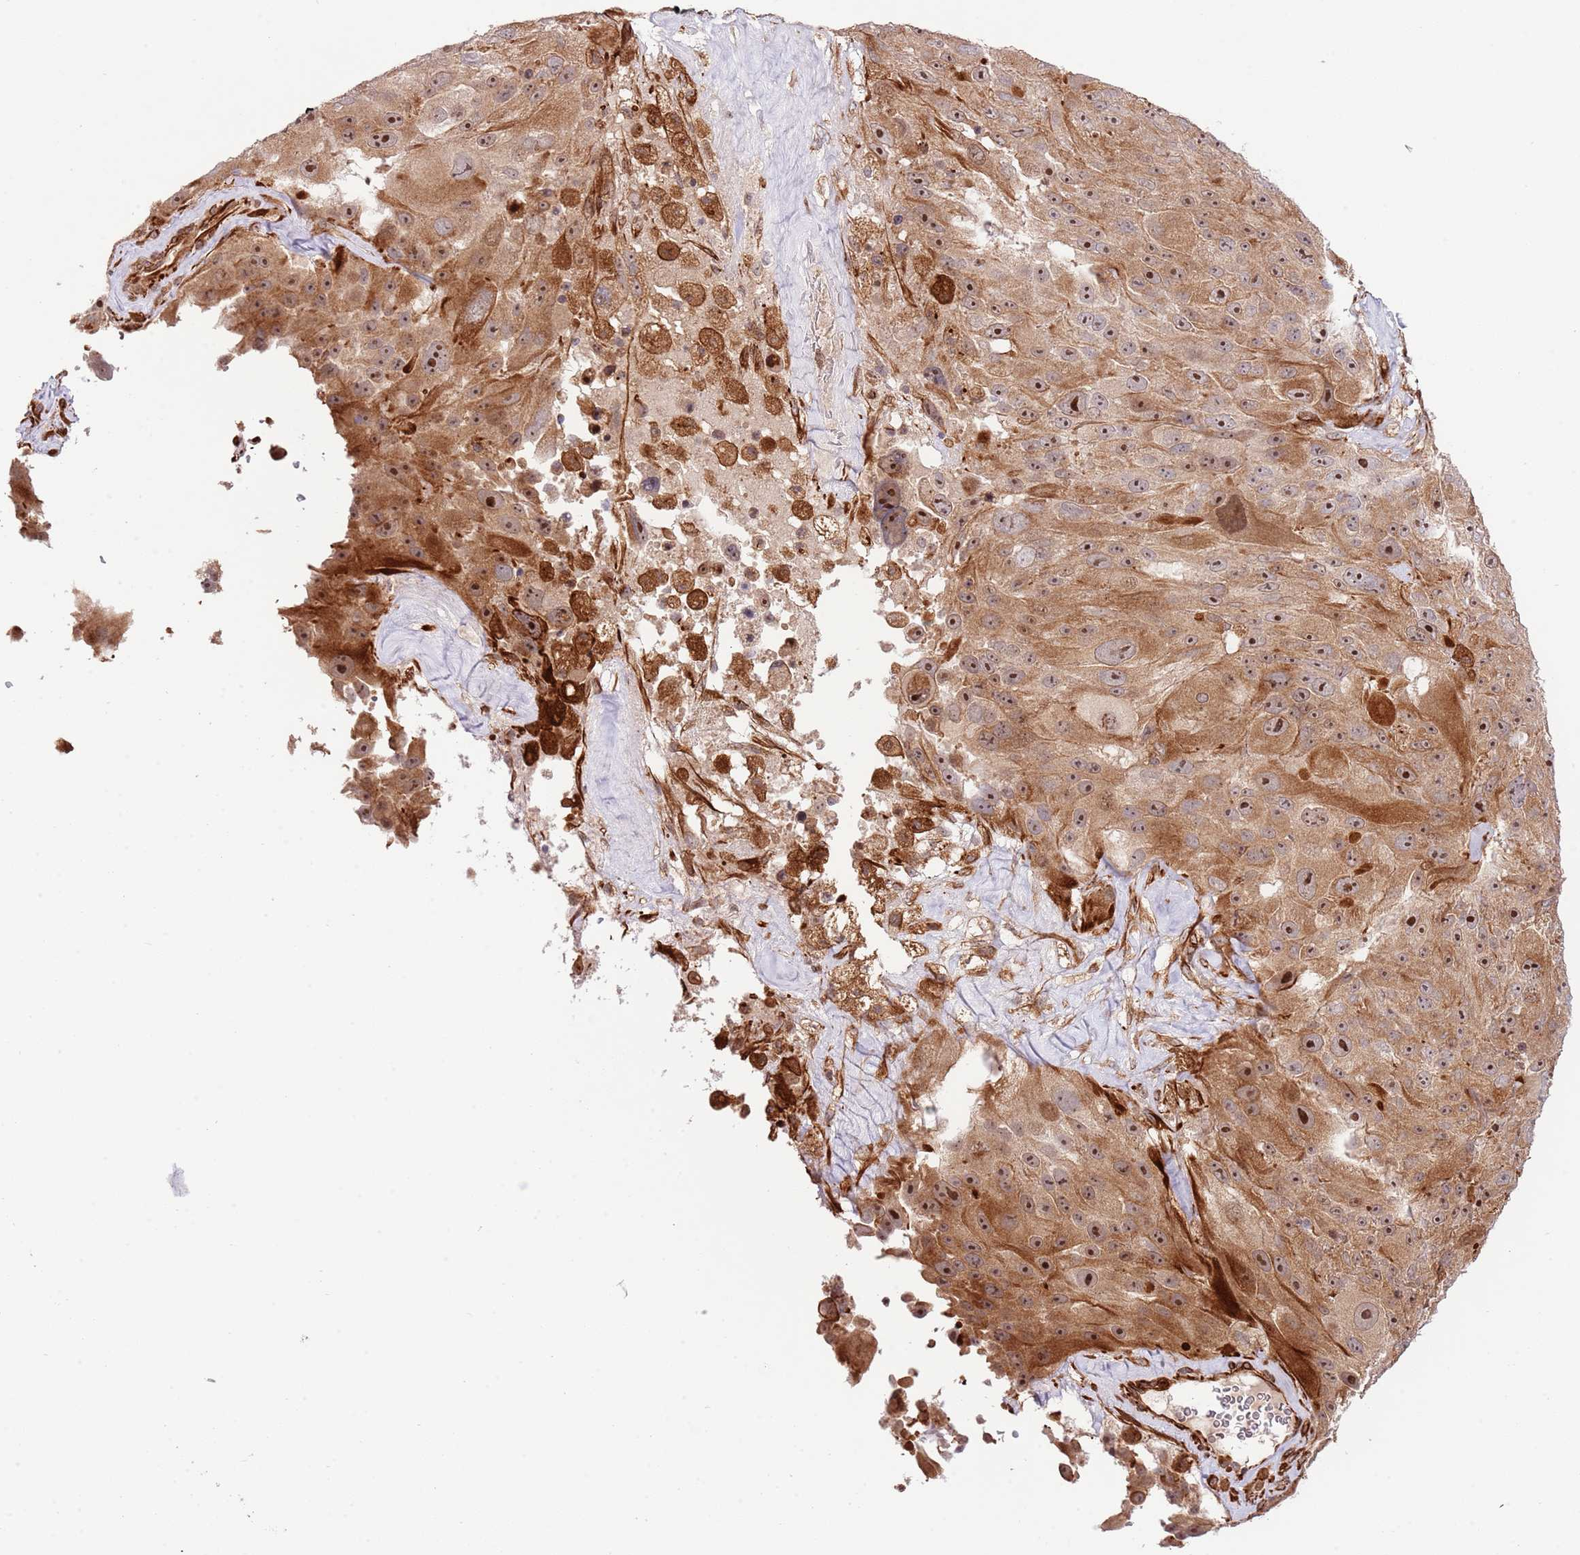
{"staining": {"intensity": "moderate", "quantity": ">75%", "location": "cytoplasmic/membranous,nuclear"}, "tissue": "melanoma", "cell_type": "Tumor cells", "image_type": "cancer", "snomed": [{"axis": "morphology", "description": "Malignant melanoma, Metastatic site"}, {"axis": "topography", "description": "Lymph node"}], "caption": "Immunohistochemical staining of human malignant melanoma (metastatic site) displays medium levels of moderate cytoplasmic/membranous and nuclear protein expression in approximately >75% of tumor cells. Immunohistochemistry (ihc) stains the protein in brown and the nuclei are stained blue.", "gene": "NEK3", "patient": {"sex": "male", "age": 62}}